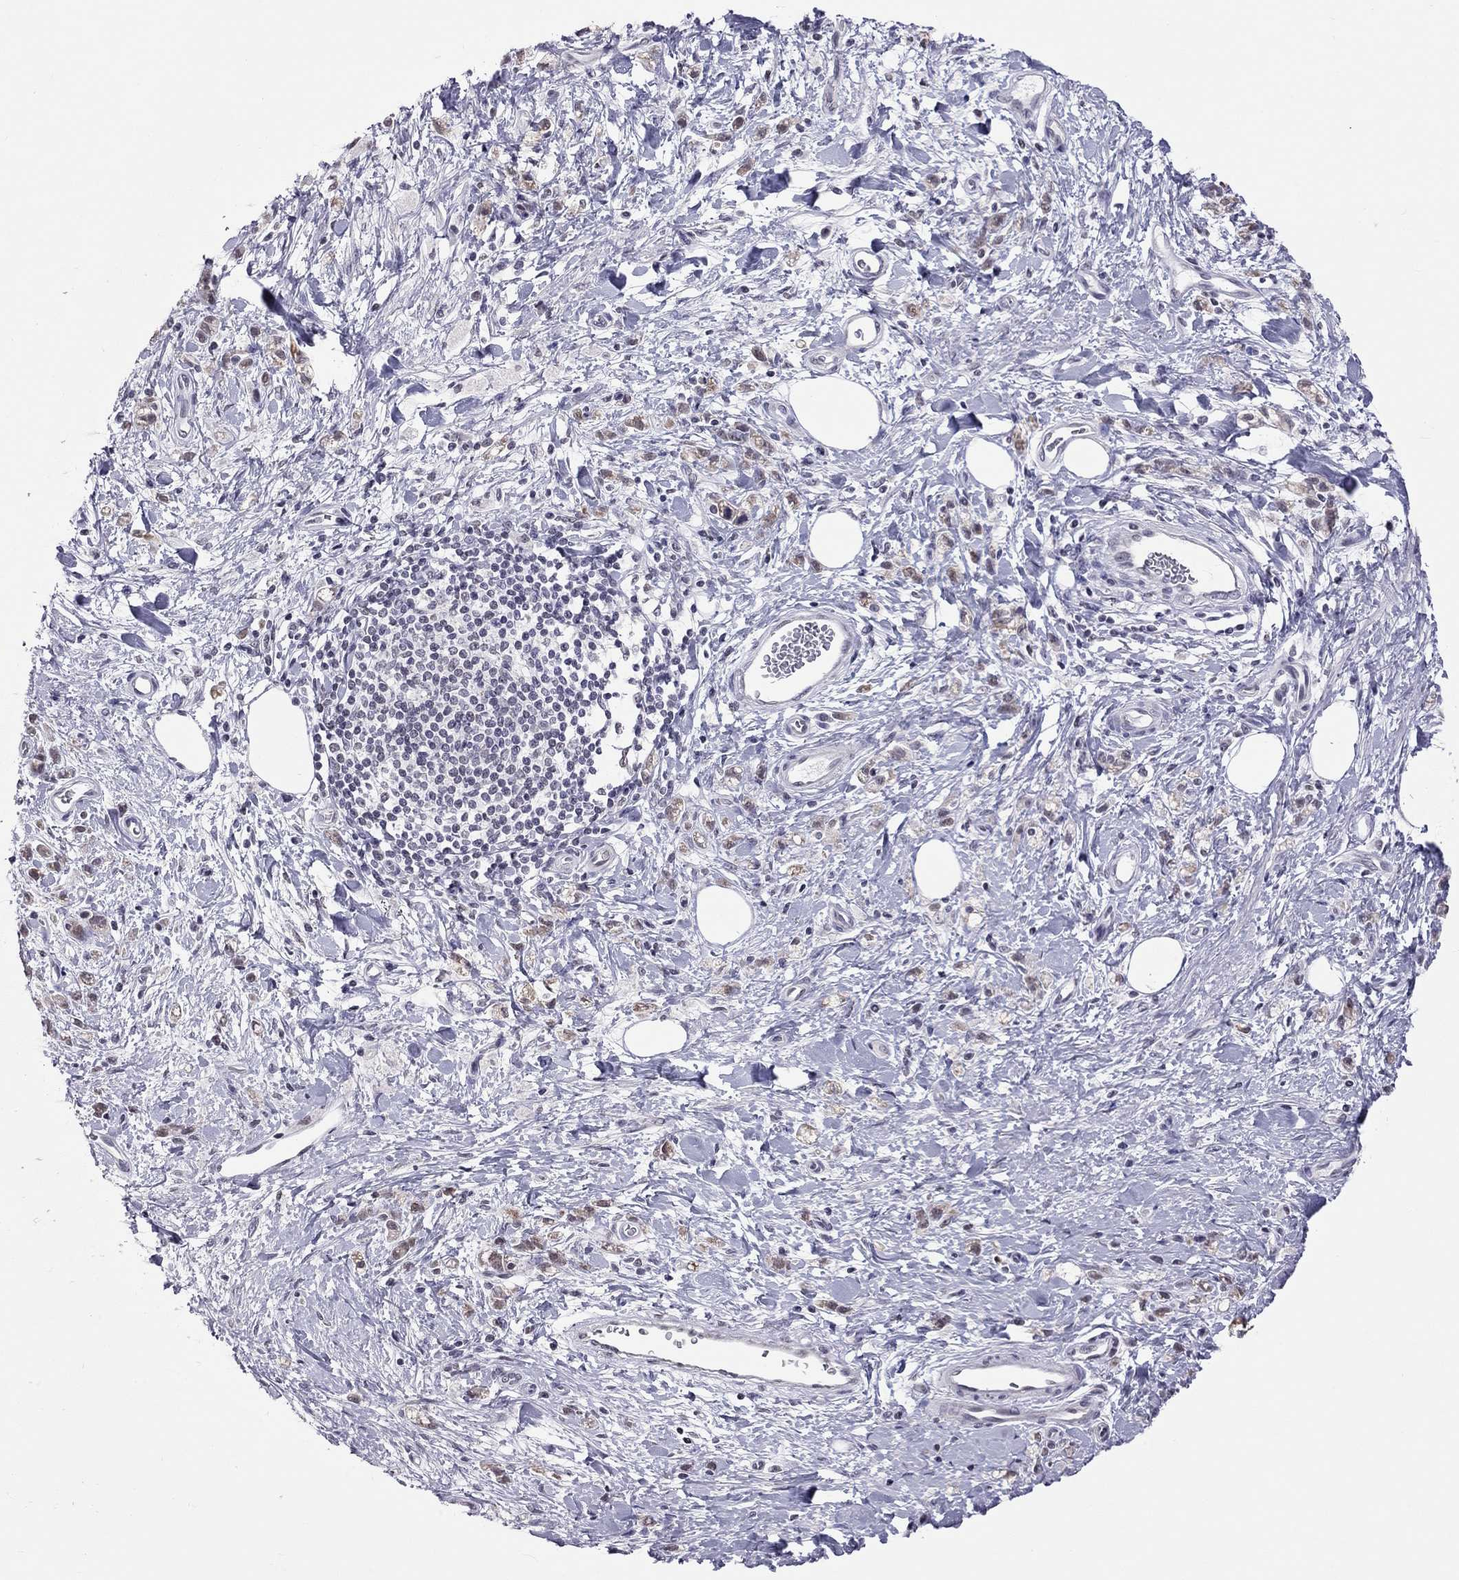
{"staining": {"intensity": "weak", "quantity": "<25%", "location": "nuclear"}, "tissue": "stomach cancer", "cell_type": "Tumor cells", "image_type": "cancer", "snomed": [{"axis": "morphology", "description": "Adenocarcinoma, NOS"}, {"axis": "topography", "description": "Stomach"}], "caption": "Tumor cells are negative for protein expression in human stomach cancer. (Brightfield microscopy of DAB immunohistochemistry at high magnification).", "gene": "PPP1R3A", "patient": {"sex": "male", "age": 77}}